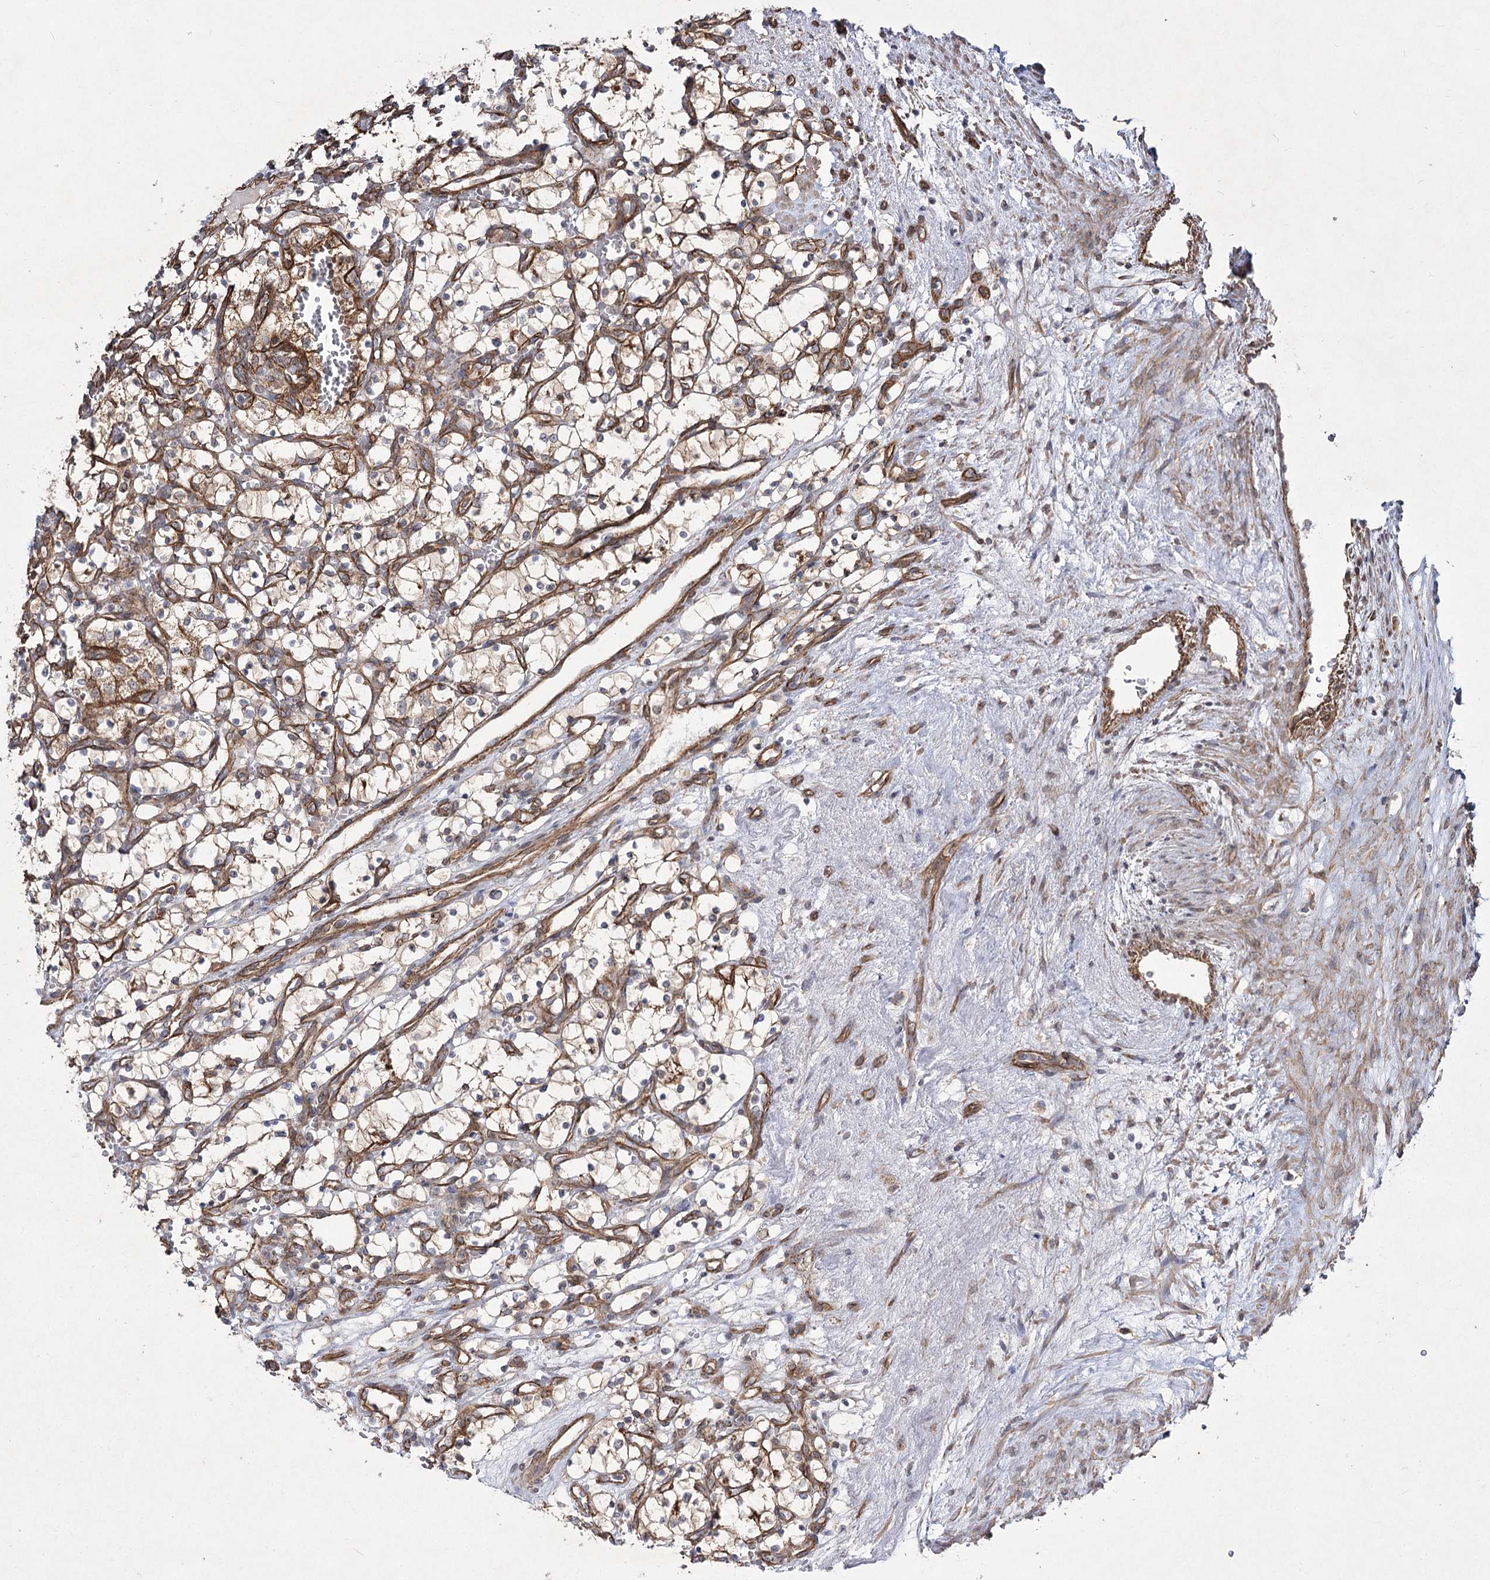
{"staining": {"intensity": "moderate", "quantity": "<25%", "location": "cytoplasmic/membranous"}, "tissue": "renal cancer", "cell_type": "Tumor cells", "image_type": "cancer", "snomed": [{"axis": "morphology", "description": "Adenocarcinoma, NOS"}, {"axis": "topography", "description": "Kidney"}], "caption": "This photomicrograph reveals renal cancer stained with IHC to label a protein in brown. The cytoplasmic/membranous of tumor cells show moderate positivity for the protein. Nuclei are counter-stained blue.", "gene": "SH3BP5L", "patient": {"sex": "female", "age": 69}}